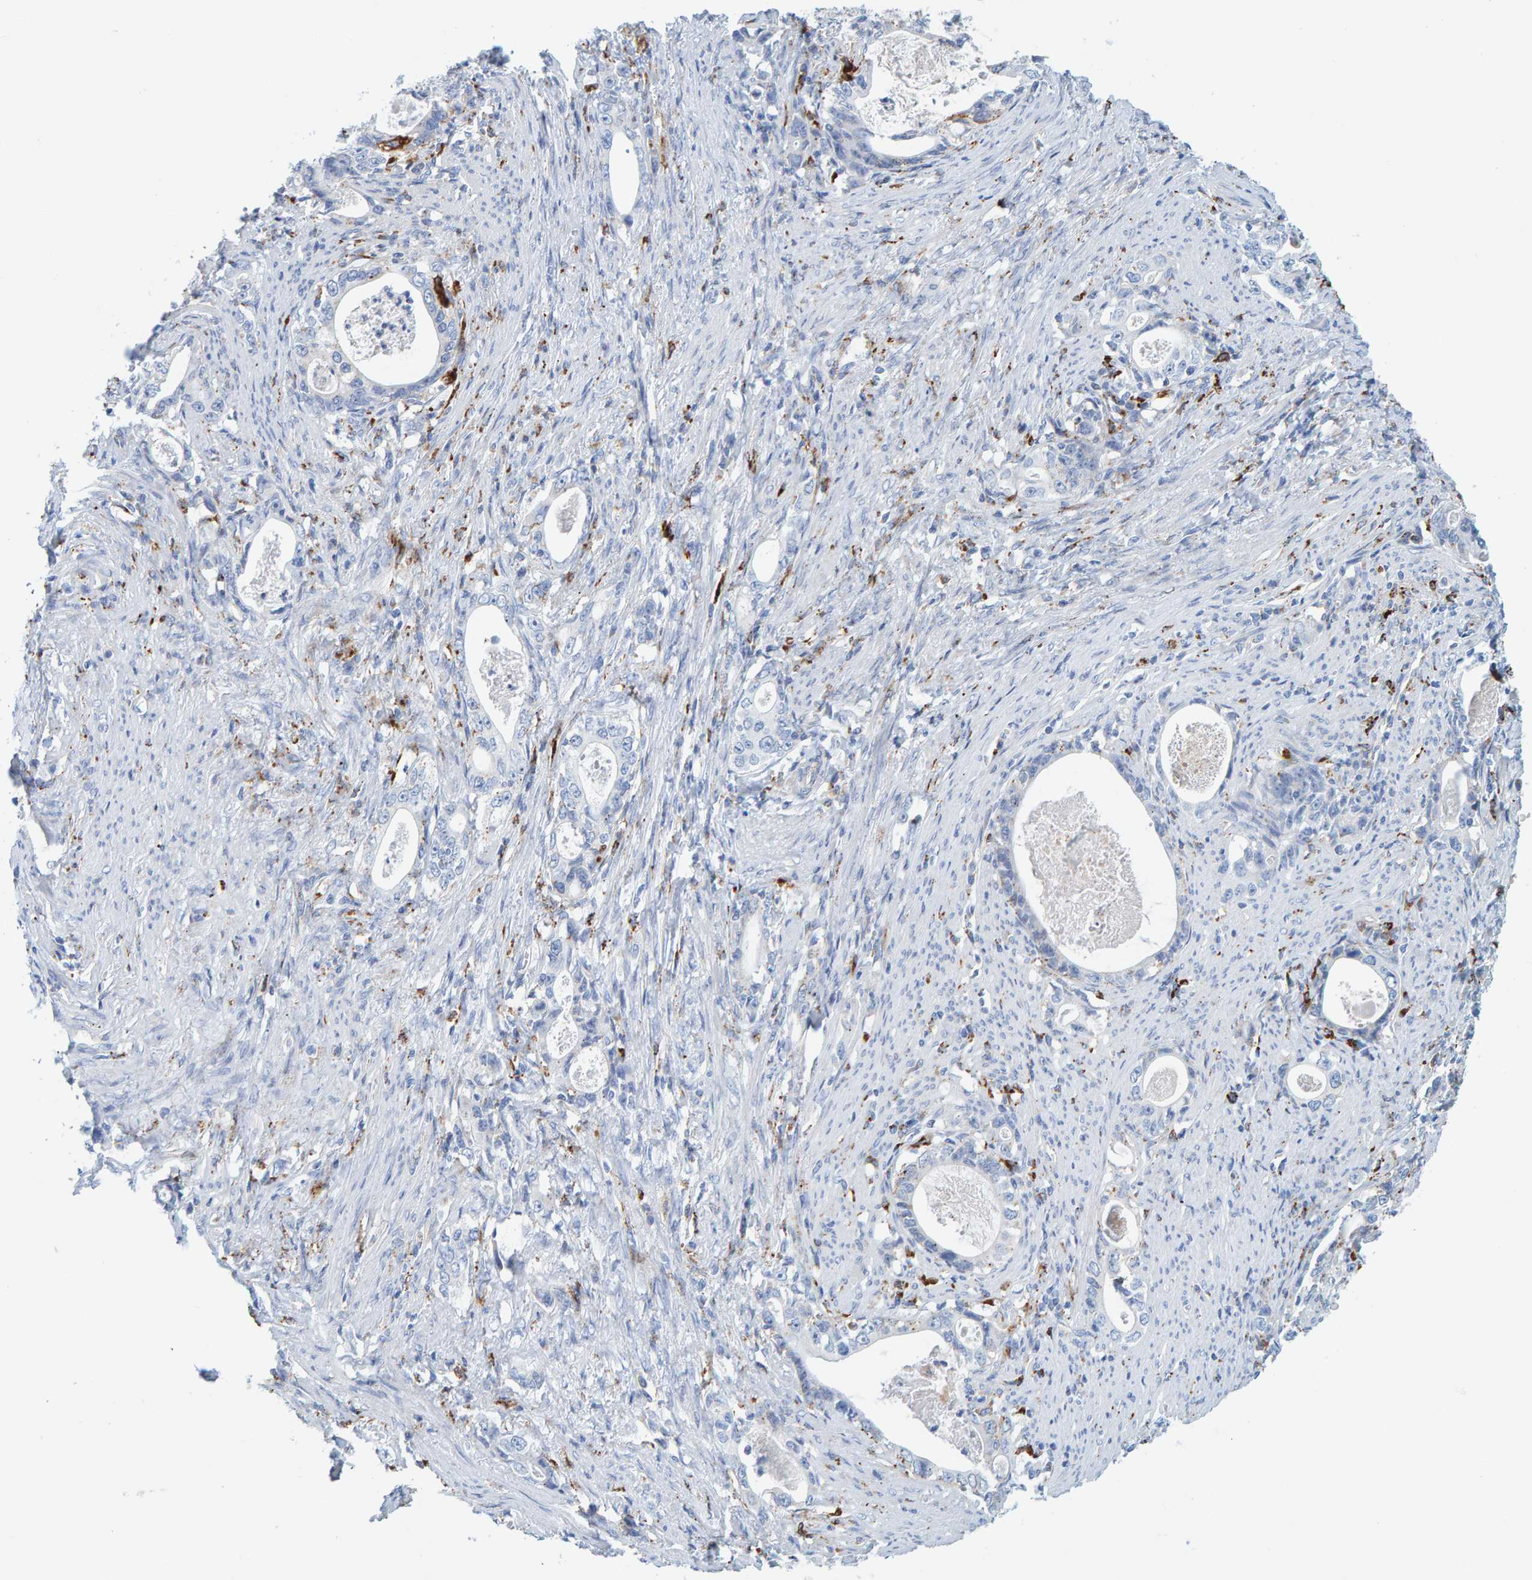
{"staining": {"intensity": "negative", "quantity": "none", "location": "none"}, "tissue": "stomach cancer", "cell_type": "Tumor cells", "image_type": "cancer", "snomed": [{"axis": "morphology", "description": "Adenocarcinoma, NOS"}, {"axis": "topography", "description": "Stomach, lower"}], "caption": "Adenocarcinoma (stomach) was stained to show a protein in brown. There is no significant staining in tumor cells.", "gene": "BIN3", "patient": {"sex": "female", "age": 72}}